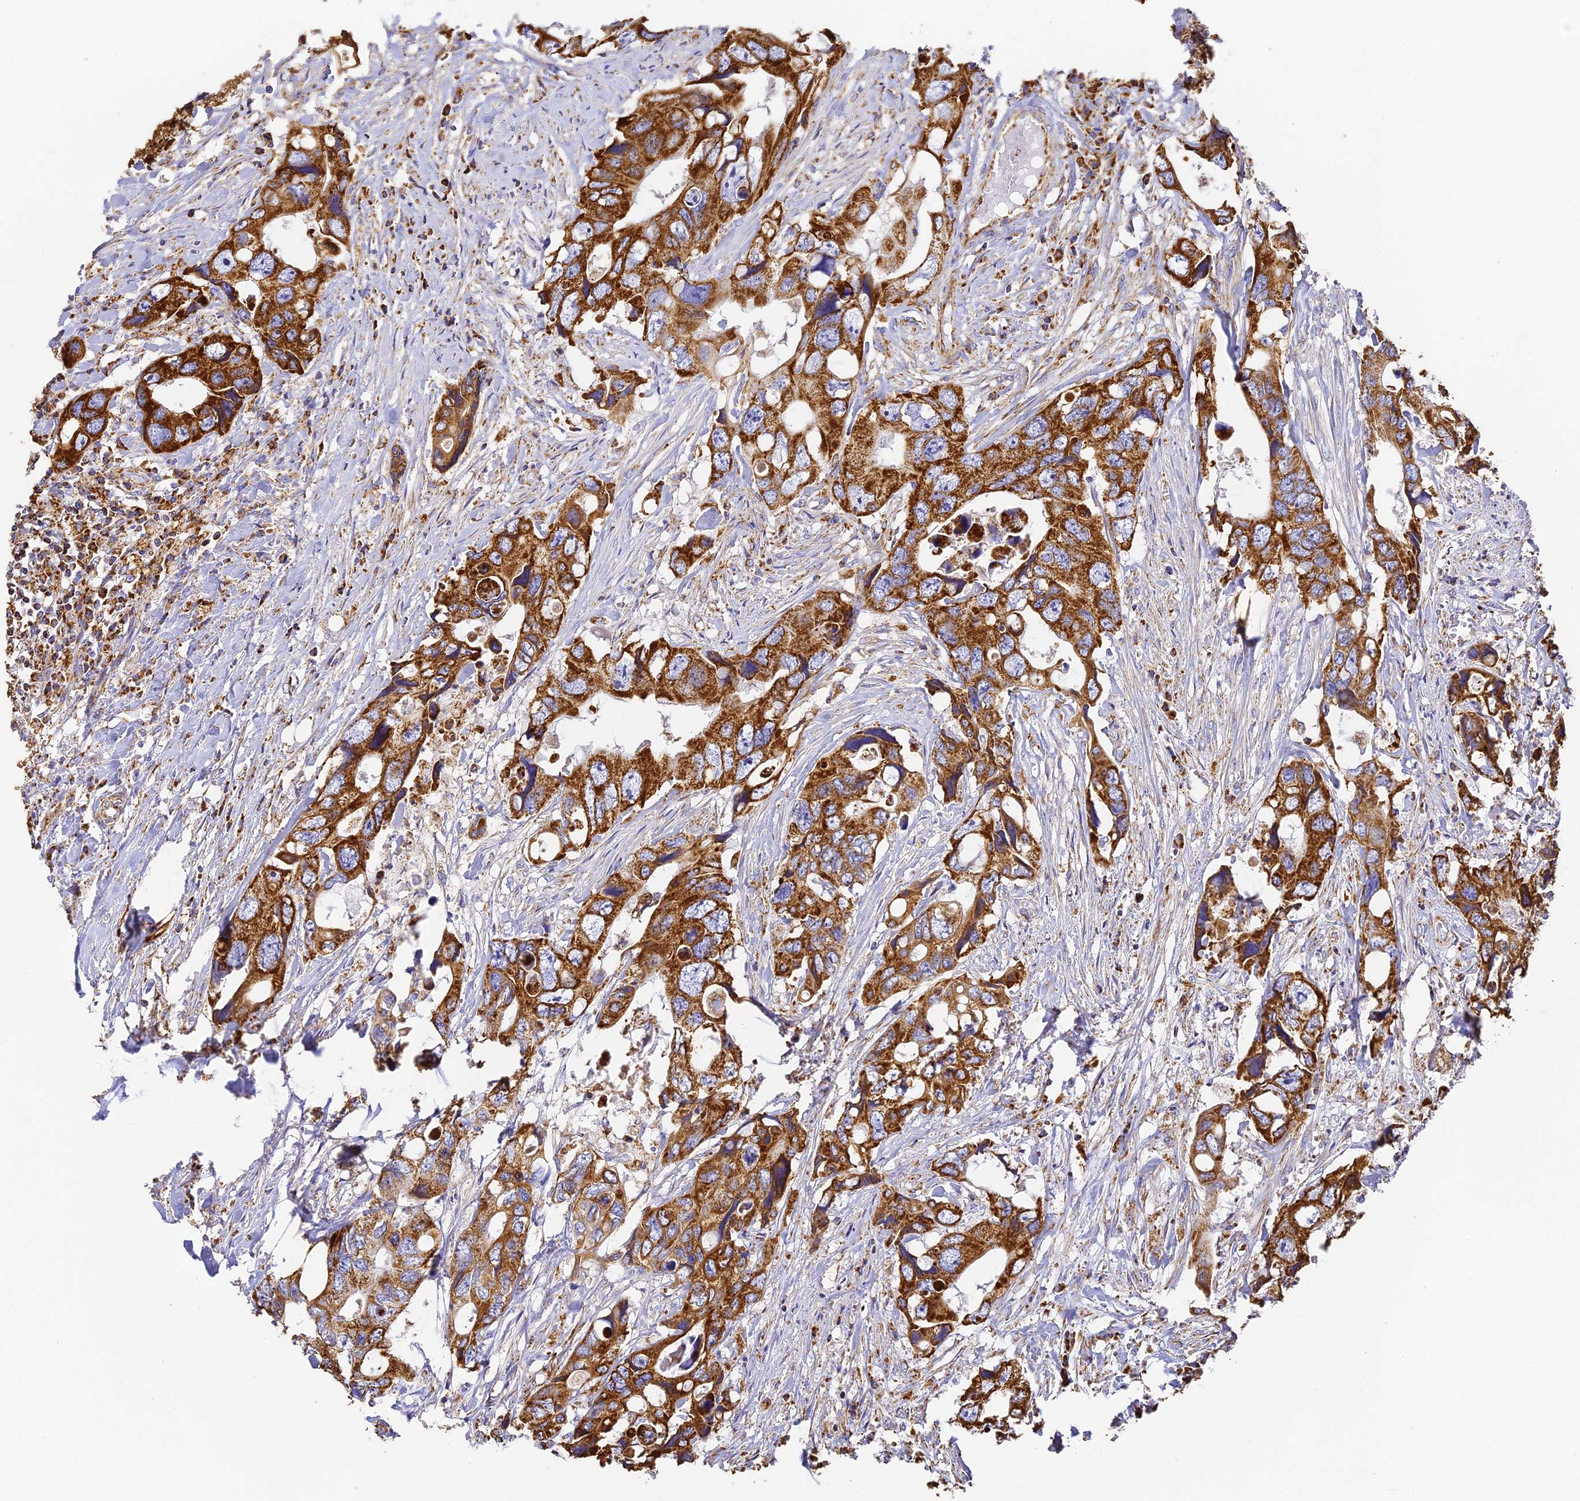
{"staining": {"intensity": "strong", "quantity": ">75%", "location": "cytoplasmic/membranous"}, "tissue": "colorectal cancer", "cell_type": "Tumor cells", "image_type": "cancer", "snomed": [{"axis": "morphology", "description": "Adenocarcinoma, NOS"}, {"axis": "topography", "description": "Rectum"}], "caption": "The histopathology image displays immunohistochemical staining of colorectal cancer (adenocarcinoma). There is strong cytoplasmic/membranous positivity is appreciated in approximately >75% of tumor cells.", "gene": "COX6C", "patient": {"sex": "male", "age": 57}}